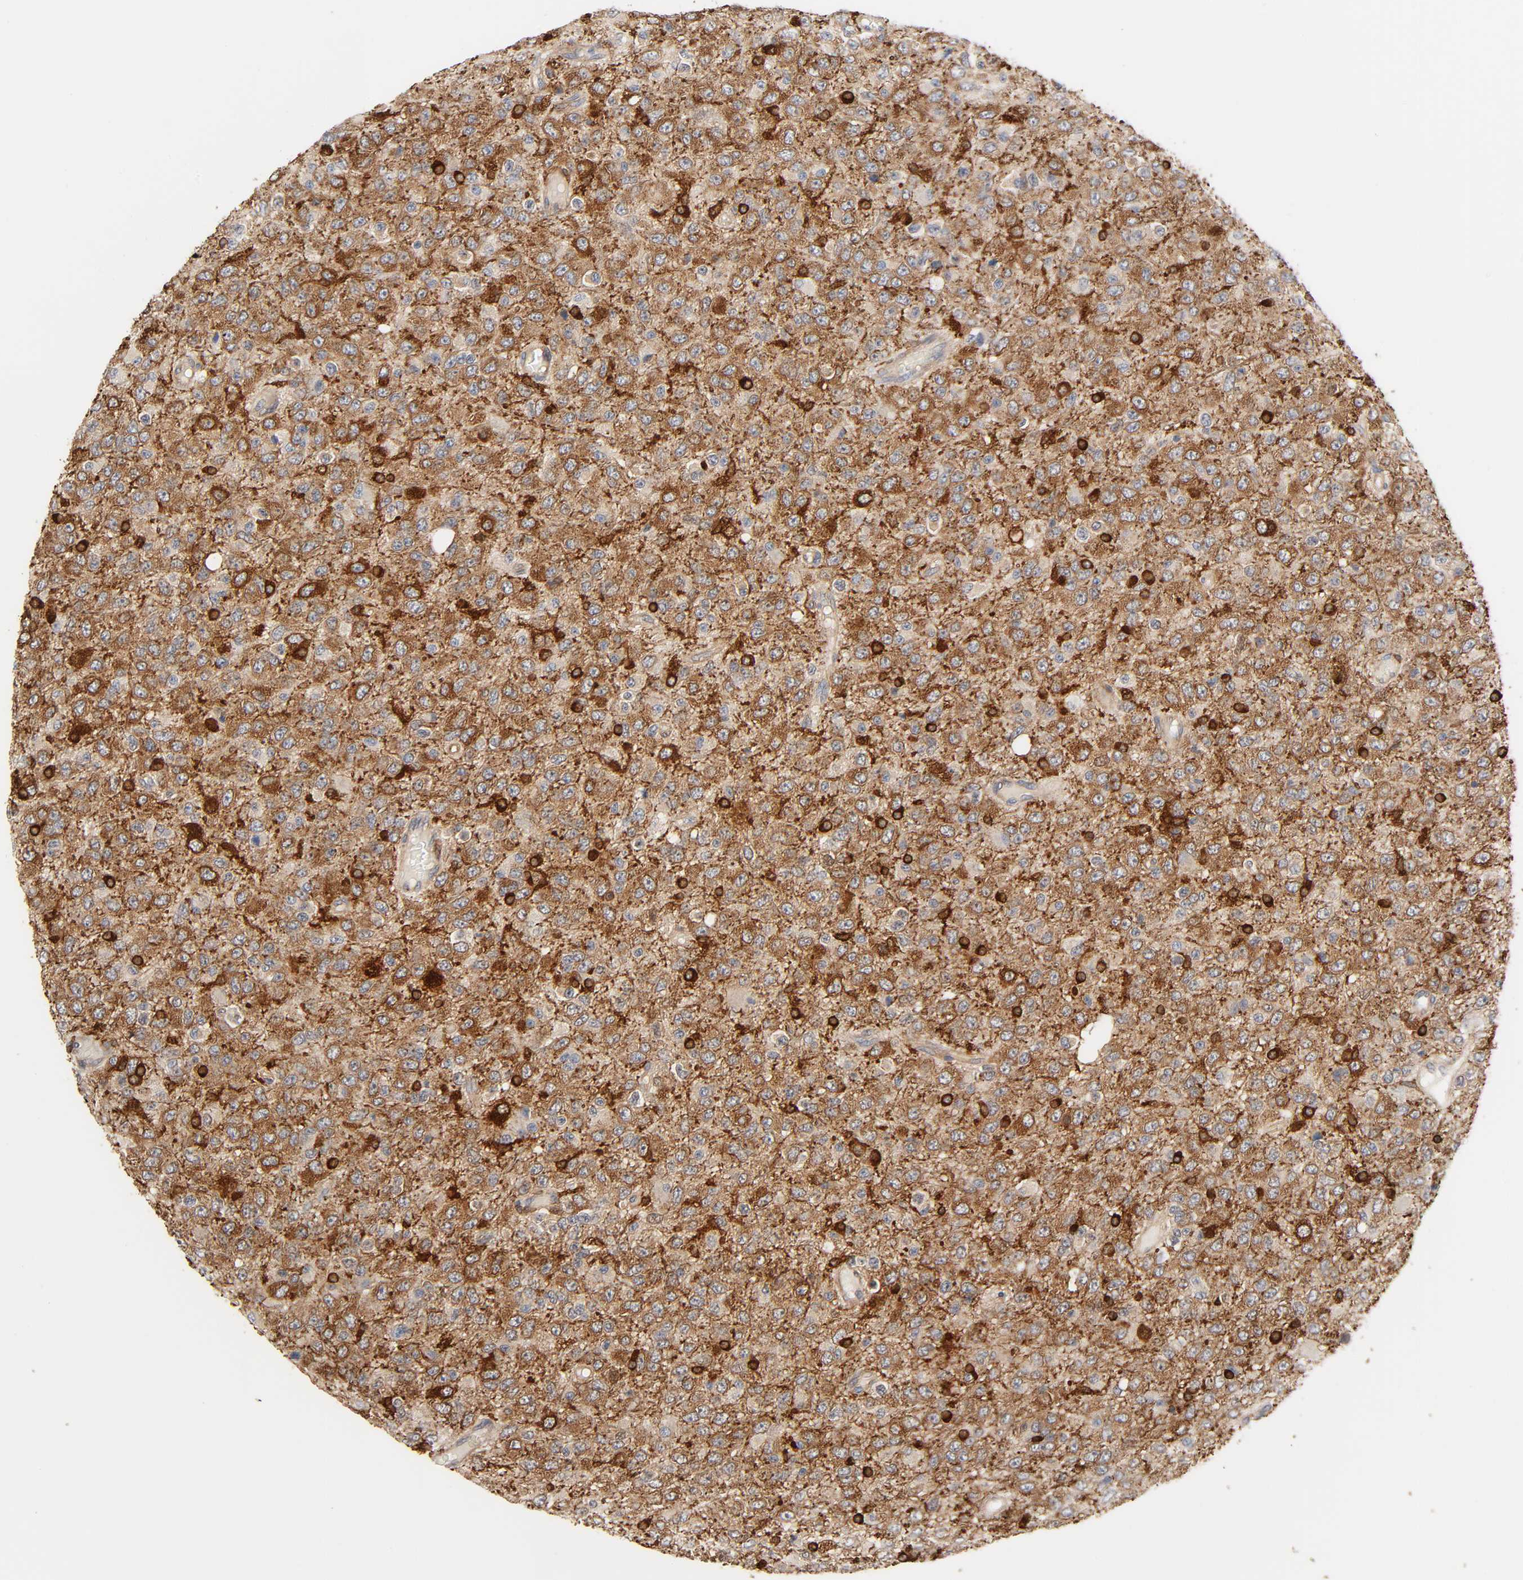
{"staining": {"intensity": "moderate", "quantity": ">75%", "location": "cytoplasmic/membranous"}, "tissue": "glioma", "cell_type": "Tumor cells", "image_type": "cancer", "snomed": [{"axis": "morphology", "description": "Glioma, malignant, High grade"}, {"axis": "topography", "description": "pancreas cauda"}], "caption": "Tumor cells show moderate cytoplasmic/membranous staining in about >75% of cells in malignant high-grade glioma. (Brightfield microscopy of DAB IHC at high magnification).", "gene": "BIN1", "patient": {"sex": "male", "age": 60}}